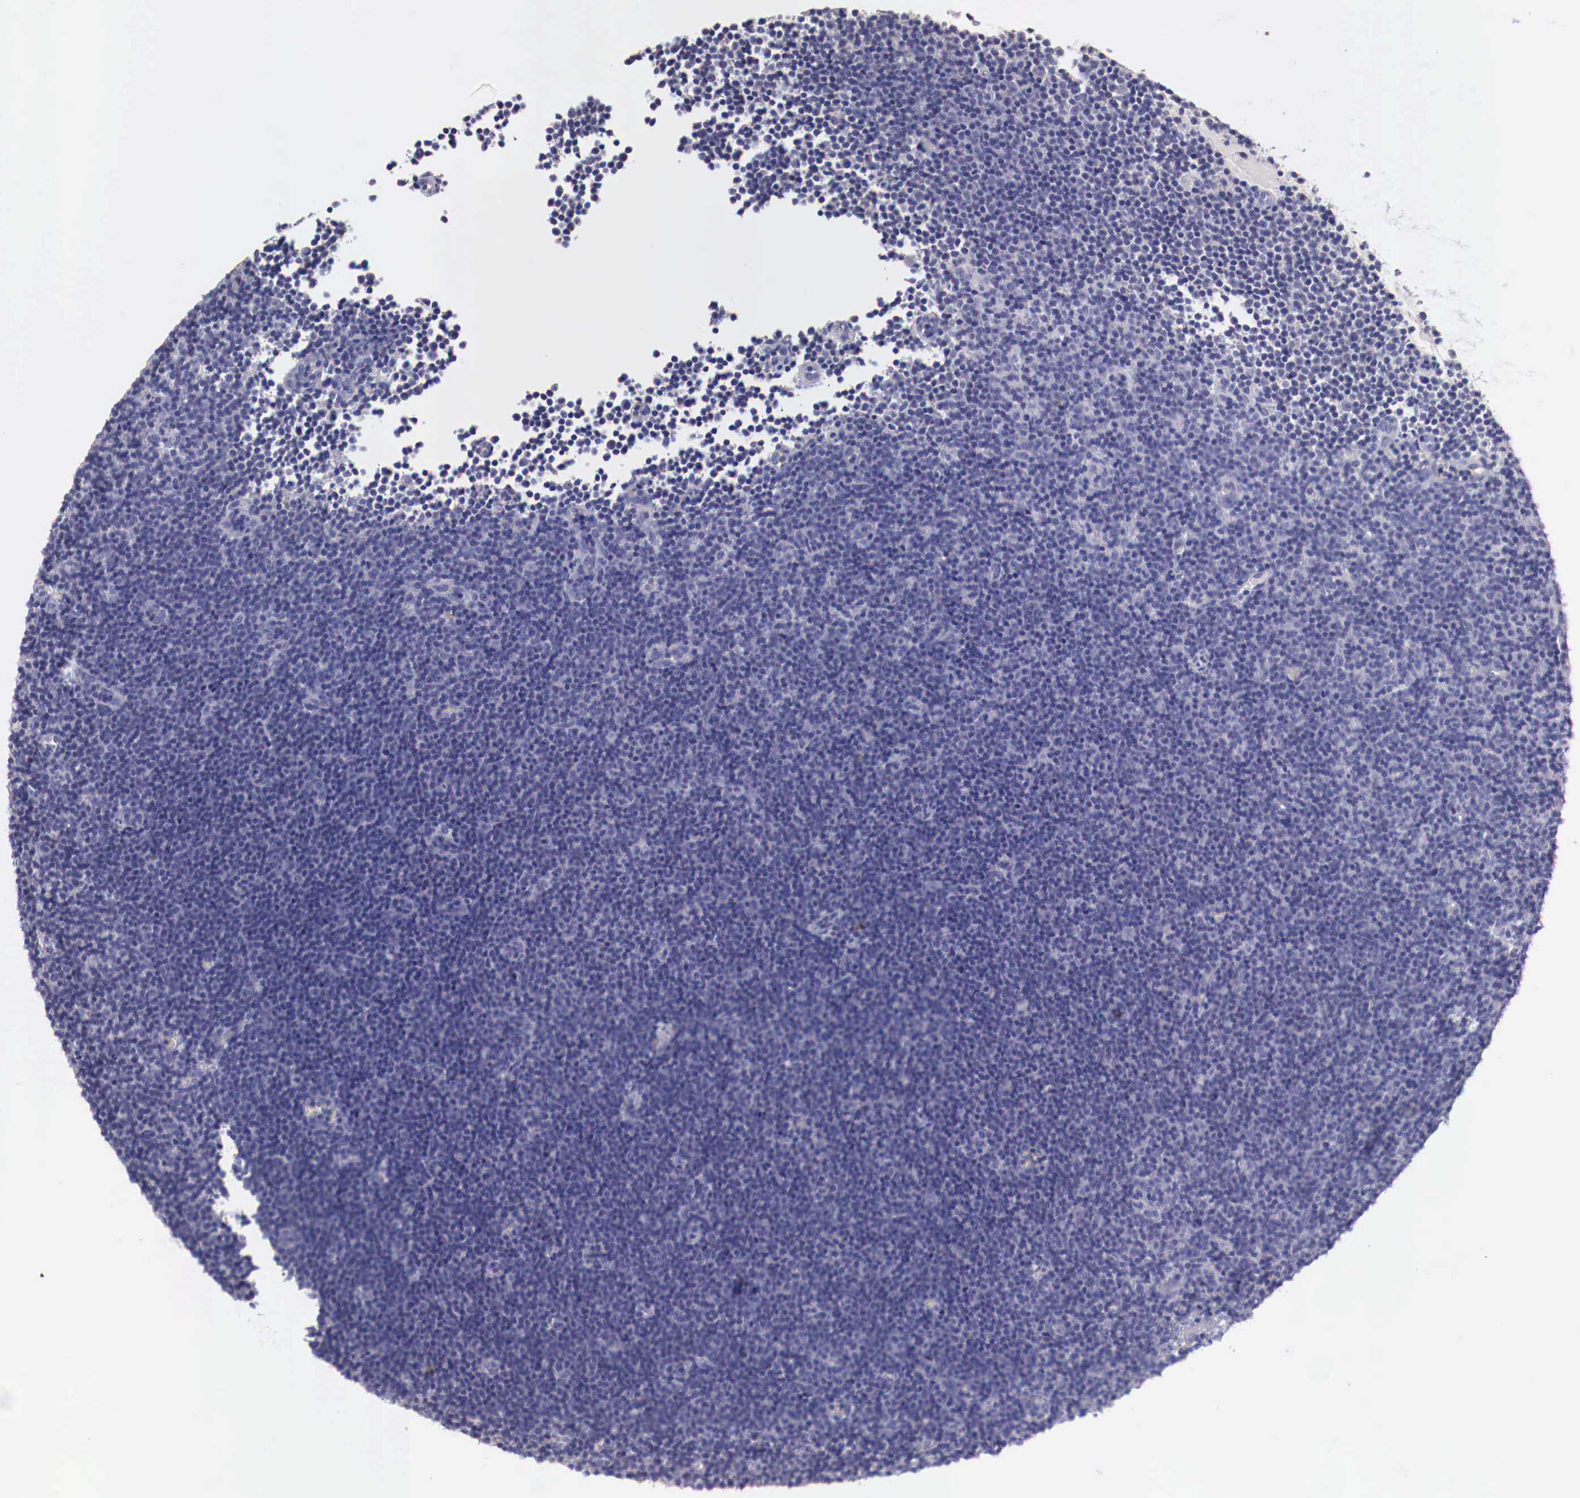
{"staining": {"intensity": "negative", "quantity": "none", "location": "none"}, "tissue": "lymphoma", "cell_type": "Tumor cells", "image_type": "cancer", "snomed": [{"axis": "morphology", "description": "Malignant lymphoma, non-Hodgkin's type, Low grade"}, {"axis": "topography", "description": "Lymph node"}], "caption": "Immunohistochemical staining of human low-grade malignant lymphoma, non-Hodgkin's type exhibits no significant expression in tumor cells.", "gene": "PITPNA", "patient": {"sex": "male", "age": 57}}